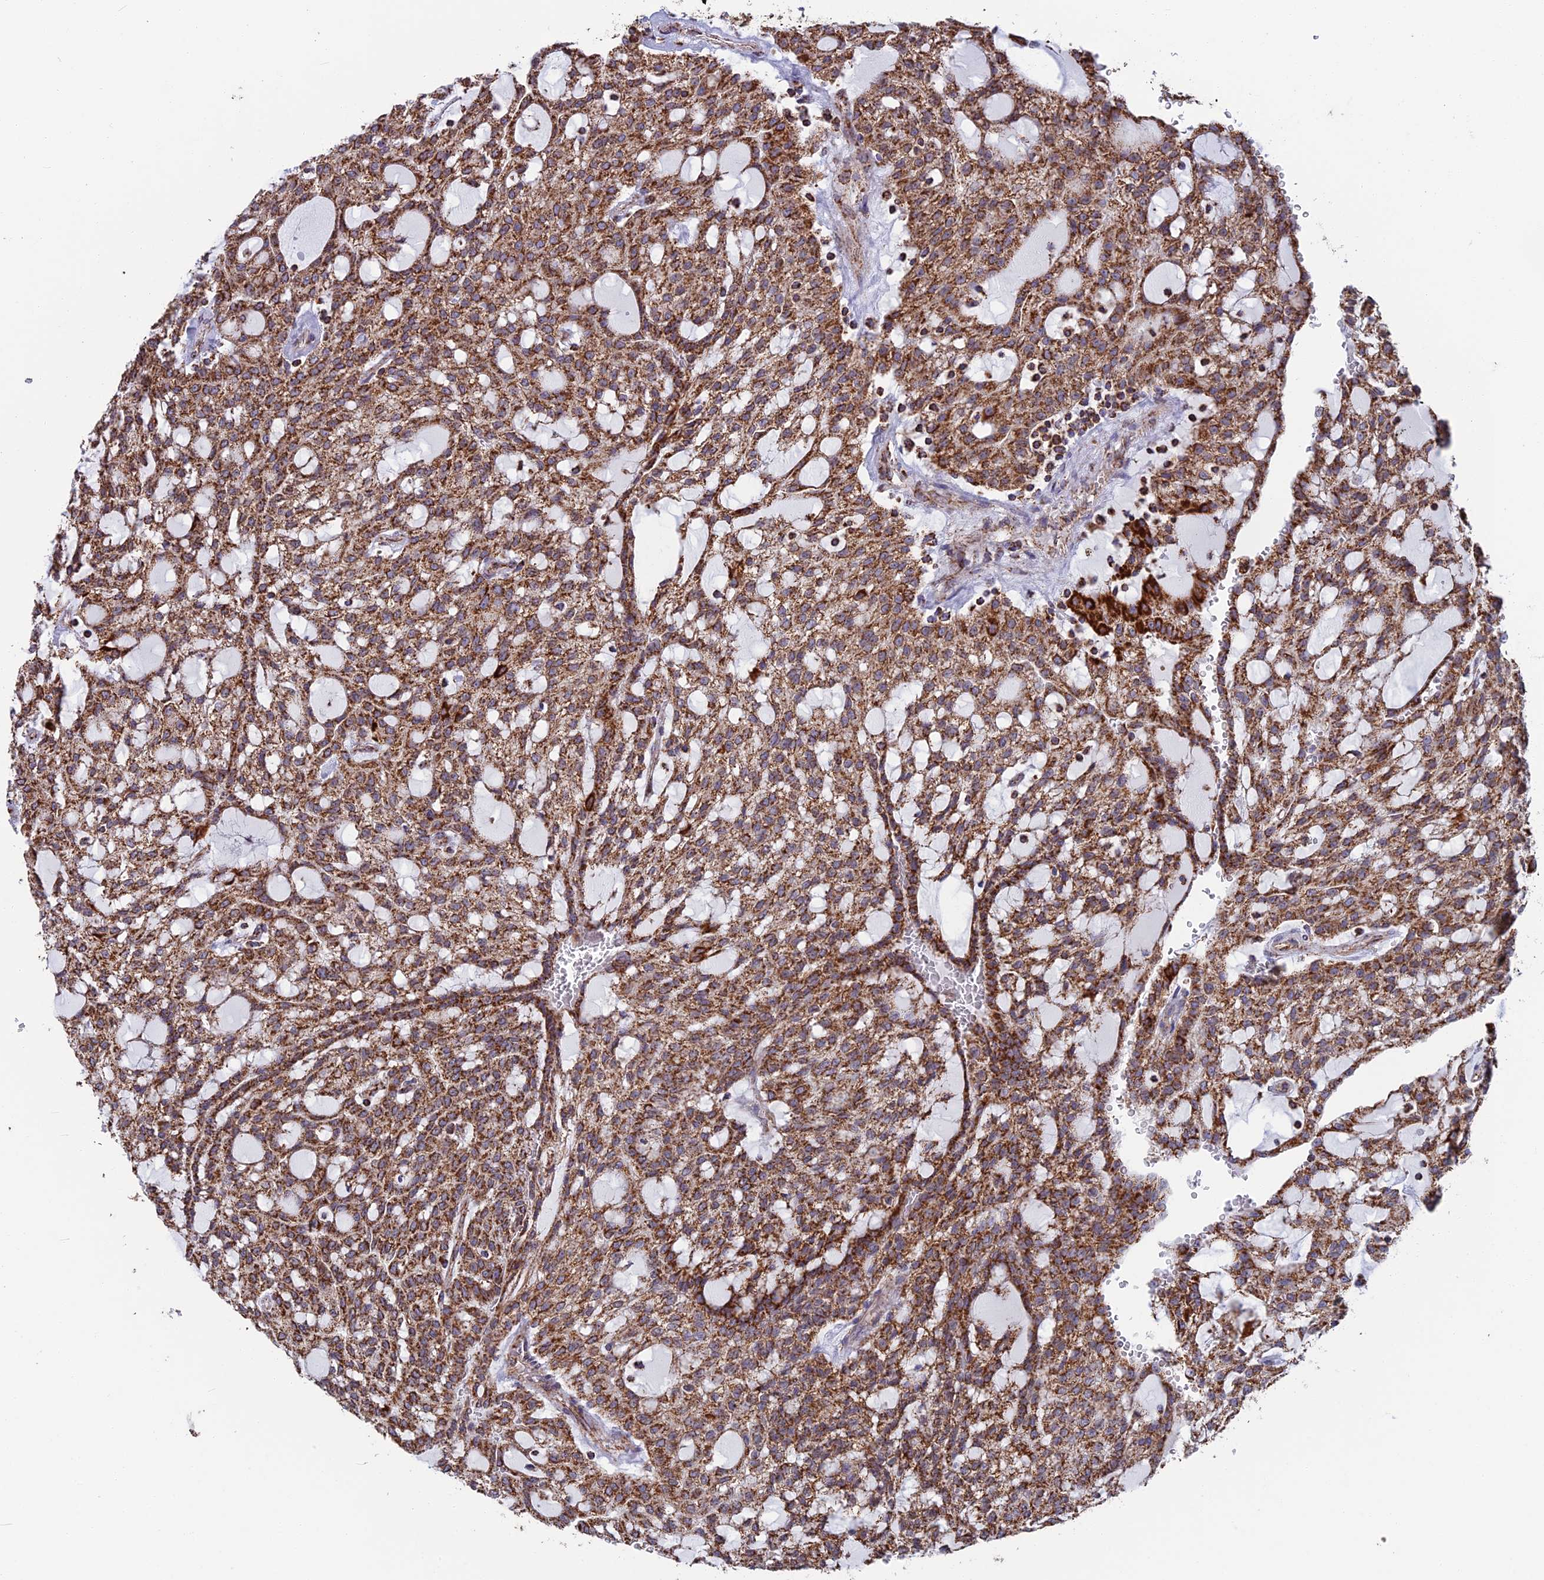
{"staining": {"intensity": "strong", "quantity": ">75%", "location": "cytoplasmic/membranous"}, "tissue": "renal cancer", "cell_type": "Tumor cells", "image_type": "cancer", "snomed": [{"axis": "morphology", "description": "Adenocarcinoma, NOS"}, {"axis": "topography", "description": "Kidney"}], "caption": "IHC of renal adenocarcinoma exhibits high levels of strong cytoplasmic/membranous staining in approximately >75% of tumor cells.", "gene": "CS", "patient": {"sex": "male", "age": 63}}